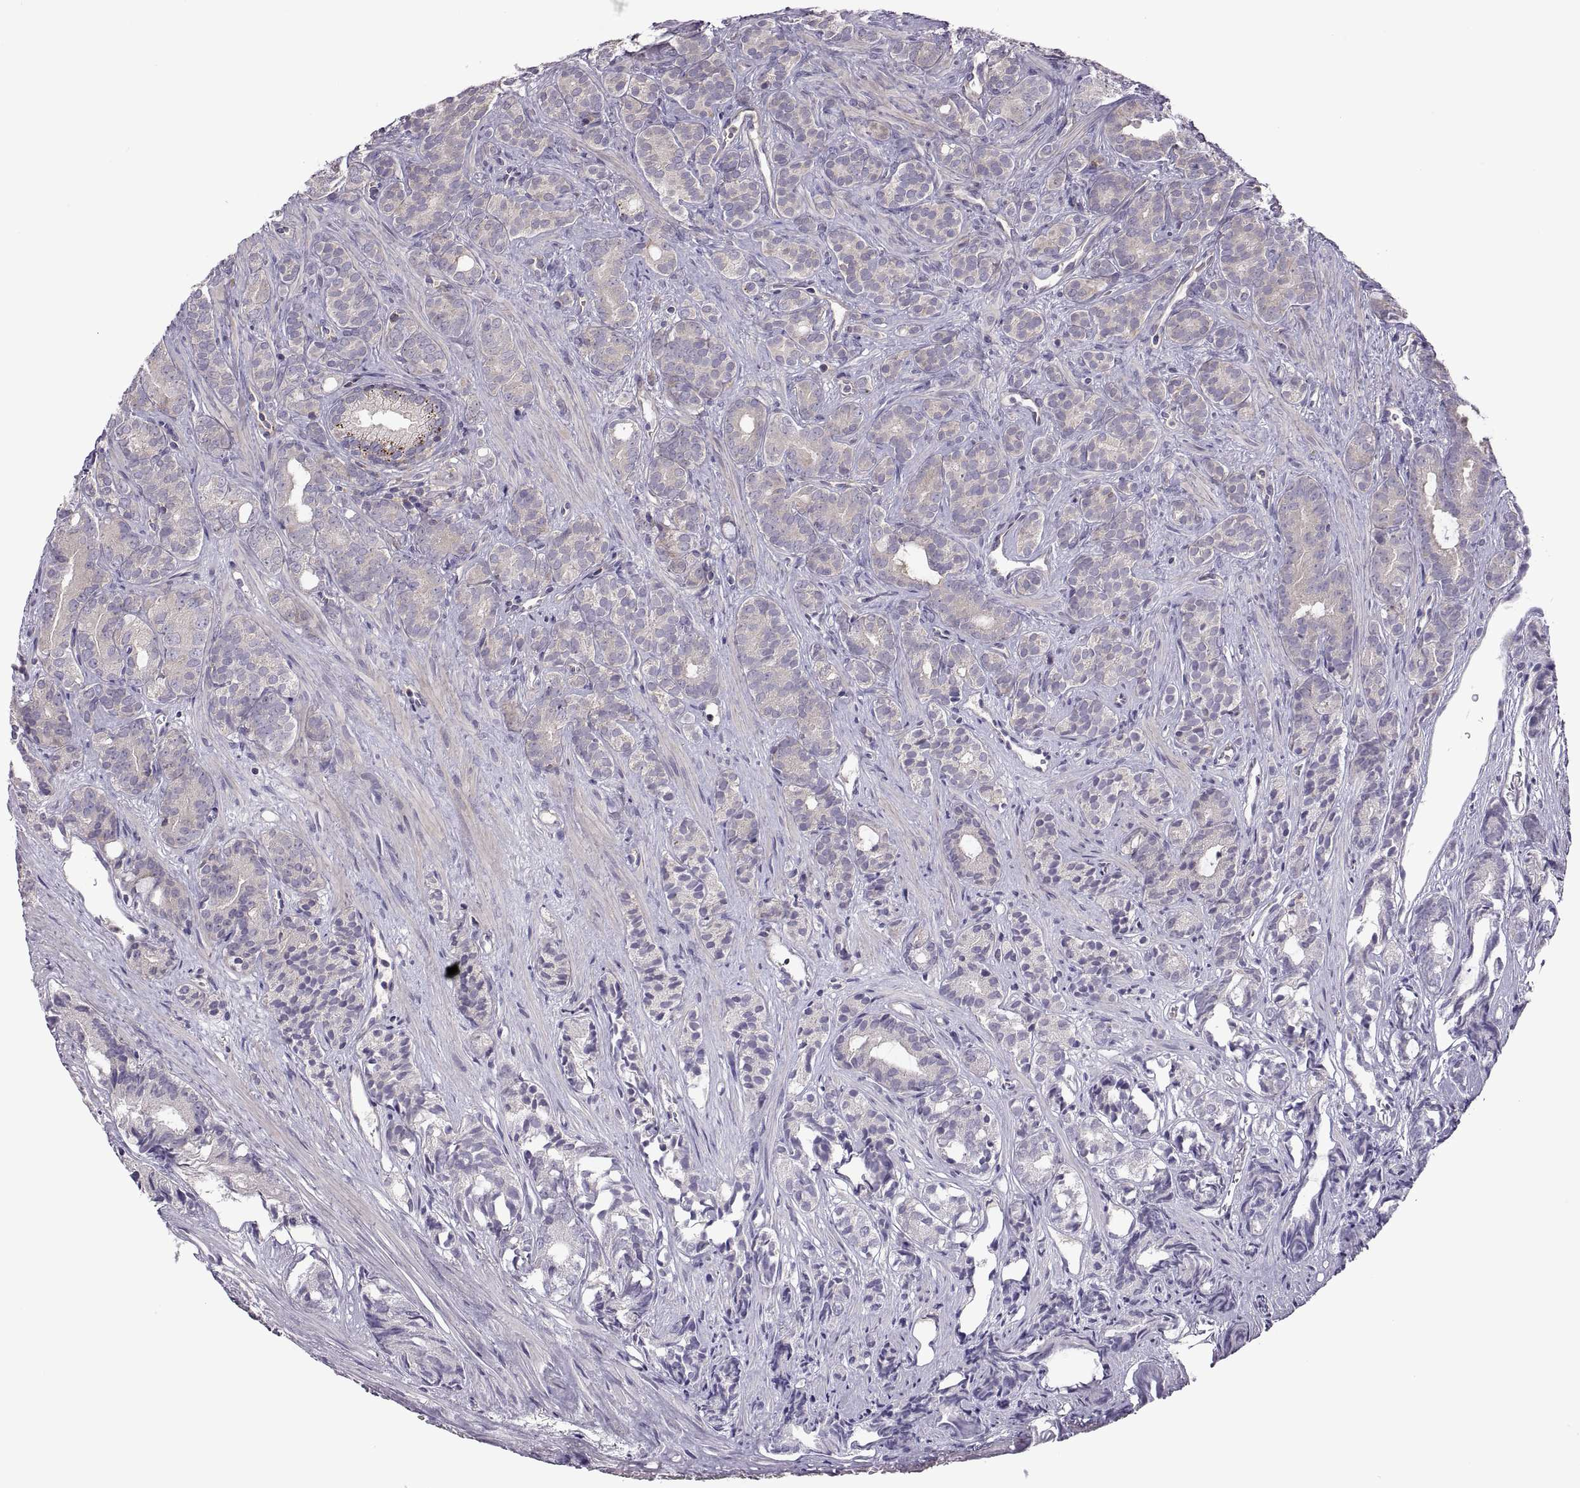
{"staining": {"intensity": "negative", "quantity": "none", "location": "none"}, "tissue": "prostate cancer", "cell_type": "Tumor cells", "image_type": "cancer", "snomed": [{"axis": "morphology", "description": "Adenocarcinoma, High grade"}, {"axis": "topography", "description": "Prostate"}], "caption": "This is an immunohistochemistry (IHC) photomicrograph of human prostate cancer. There is no expression in tumor cells.", "gene": "SPATA32", "patient": {"sex": "male", "age": 84}}